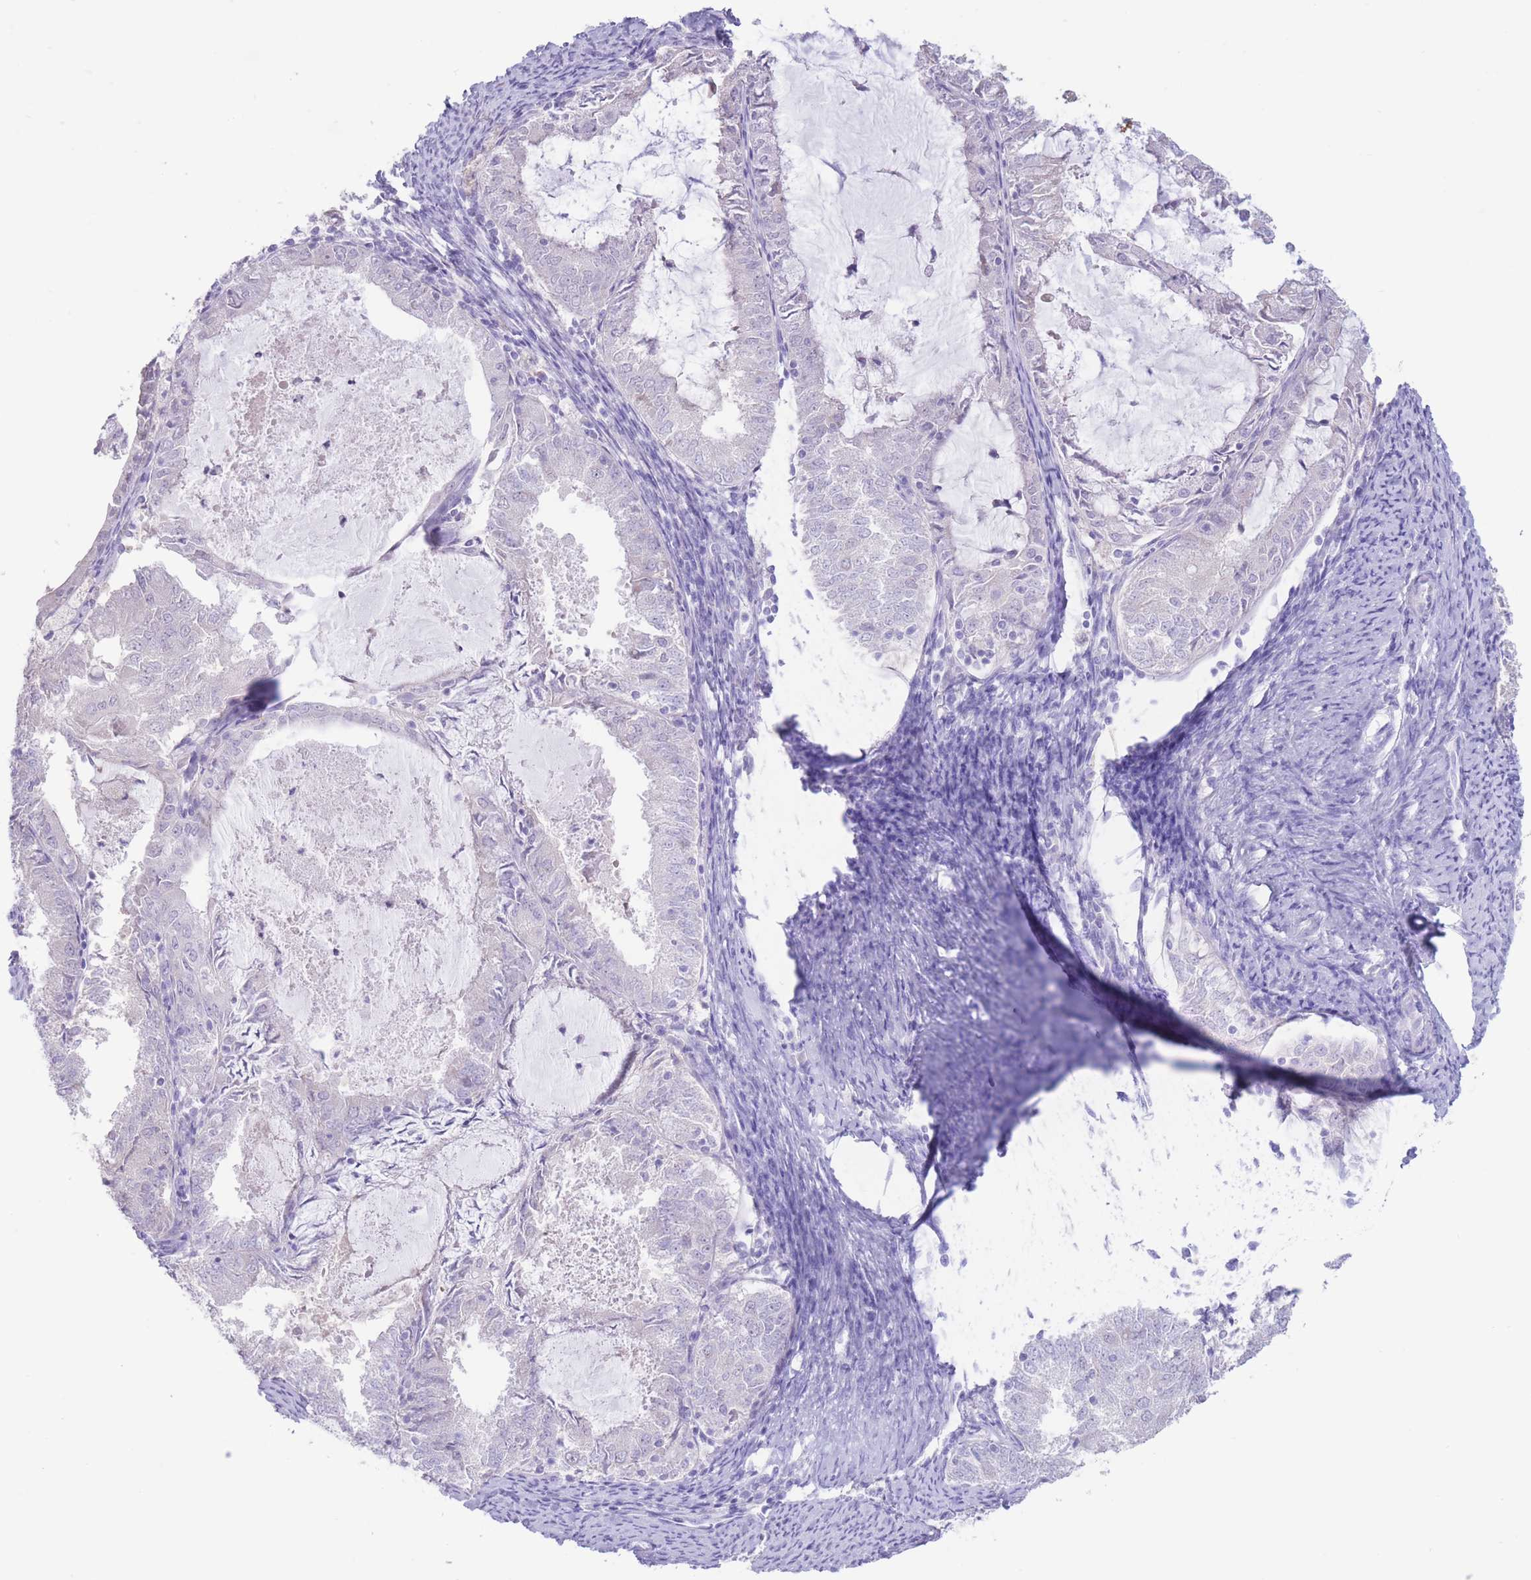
{"staining": {"intensity": "negative", "quantity": "none", "location": "none"}, "tissue": "endometrial cancer", "cell_type": "Tumor cells", "image_type": "cancer", "snomed": [{"axis": "morphology", "description": "Adenocarcinoma, NOS"}, {"axis": "topography", "description": "Endometrium"}], "caption": "This is an IHC histopathology image of human endometrial cancer (adenocarcinoma). There is no positivity in tumor cells.", "gene": "FAH", "patient": {"sex": "female", "age": 57}}